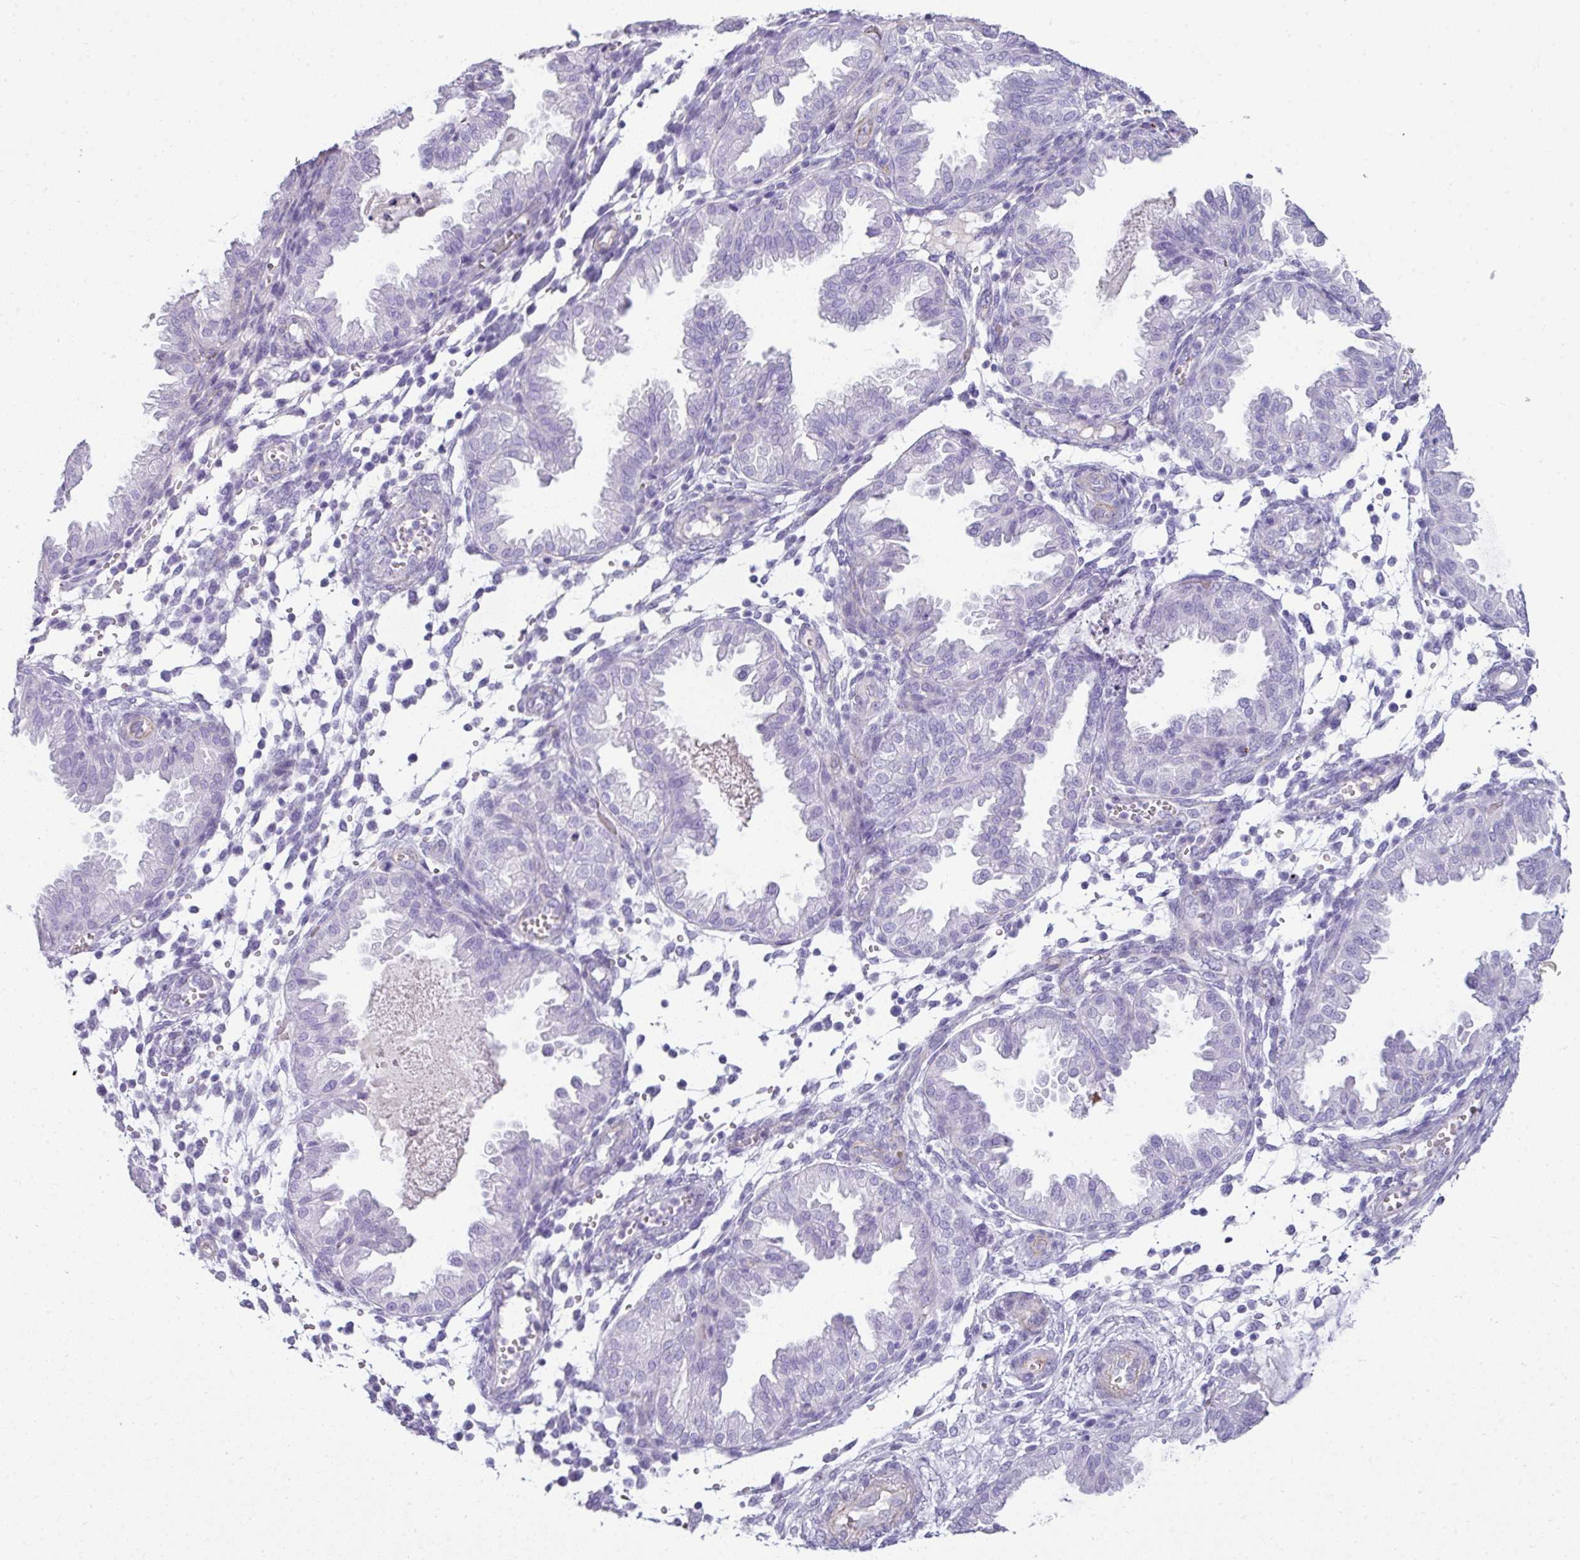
{"staining": {"intensity": "negative", "quantity": "none", "location": "none"}, "tissue": "endometrium", "cell_type": "Cells in endometrial stroma", "image_type": "normal", "snomed": [{"axis": "morphology", "description": "Normal tissue, NOS"}, {"axis": "topography", "description": "Endometrium"}], "caption": "Protein analysis of unremarkable endometrium demonstrates no significant staining in cells in endometrial stroma. (DAB immunohistochemistry, high magnification).", "gene": "VCX2", "patient": {"sex": "female", "age": 33}}